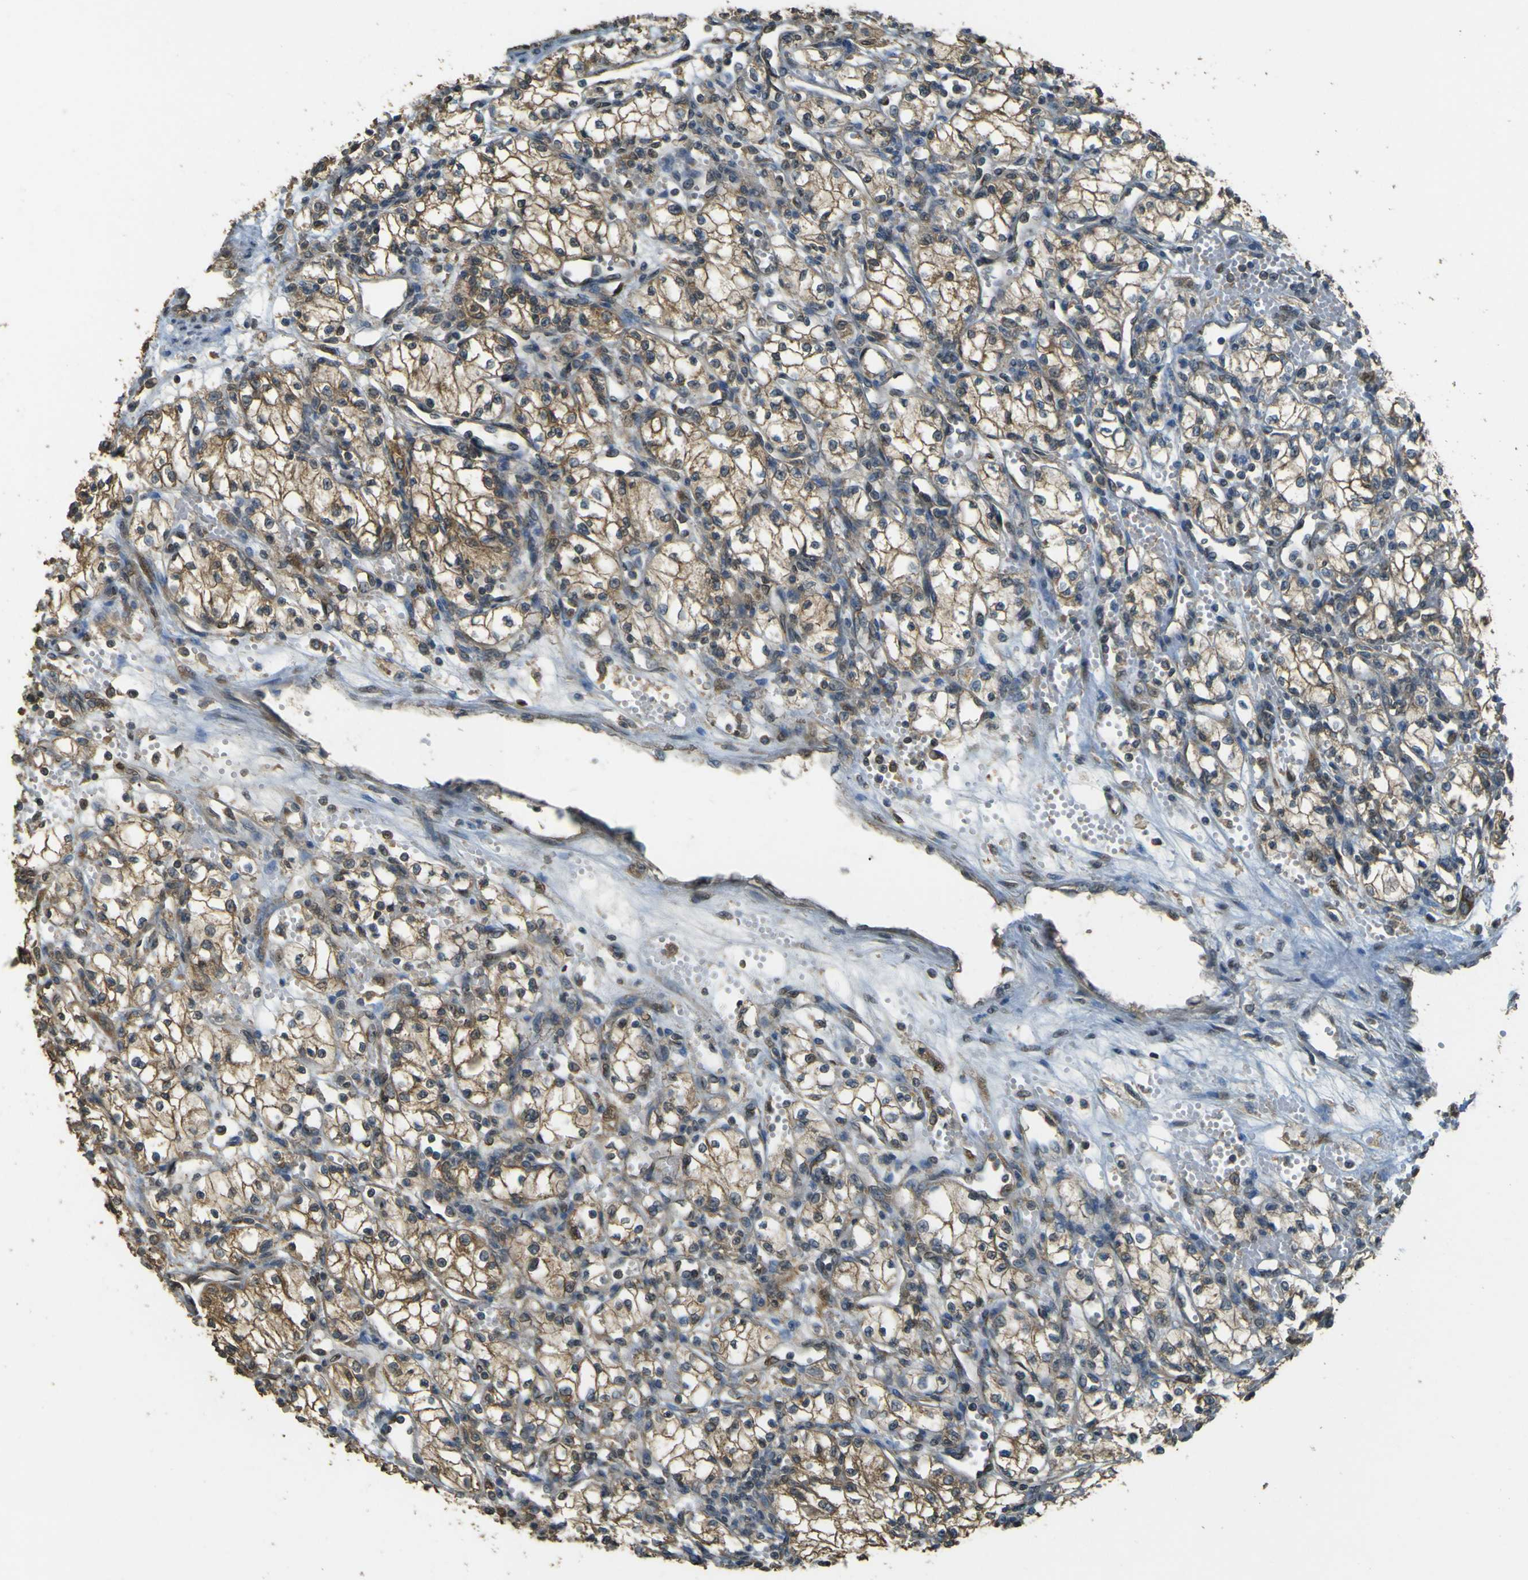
{"staining": {"intensity": "moderate", "quantity": ">75%", "location": "cytoplasmic/membranous"}, "tissue": "renal cancer", "cell_type": "Tumor cells", "image_type": "cancer", "snomed": [{"axis": "morphology", "description": "Normal tissue, NOS"}, {"axis": "morphology", "description": "Adenocarcinoma, NOS"}, {"axis": "topography", "description": "Kidney"}], "caption": "Human adenocarcinoma (renal) stained with a brown dye exhibits moderate cytoplasmic/membranous positive expression in approximately >75% of tumor cells.", "gene": "GOLGA1", "patient": {"sex": "male", "age": 59}}